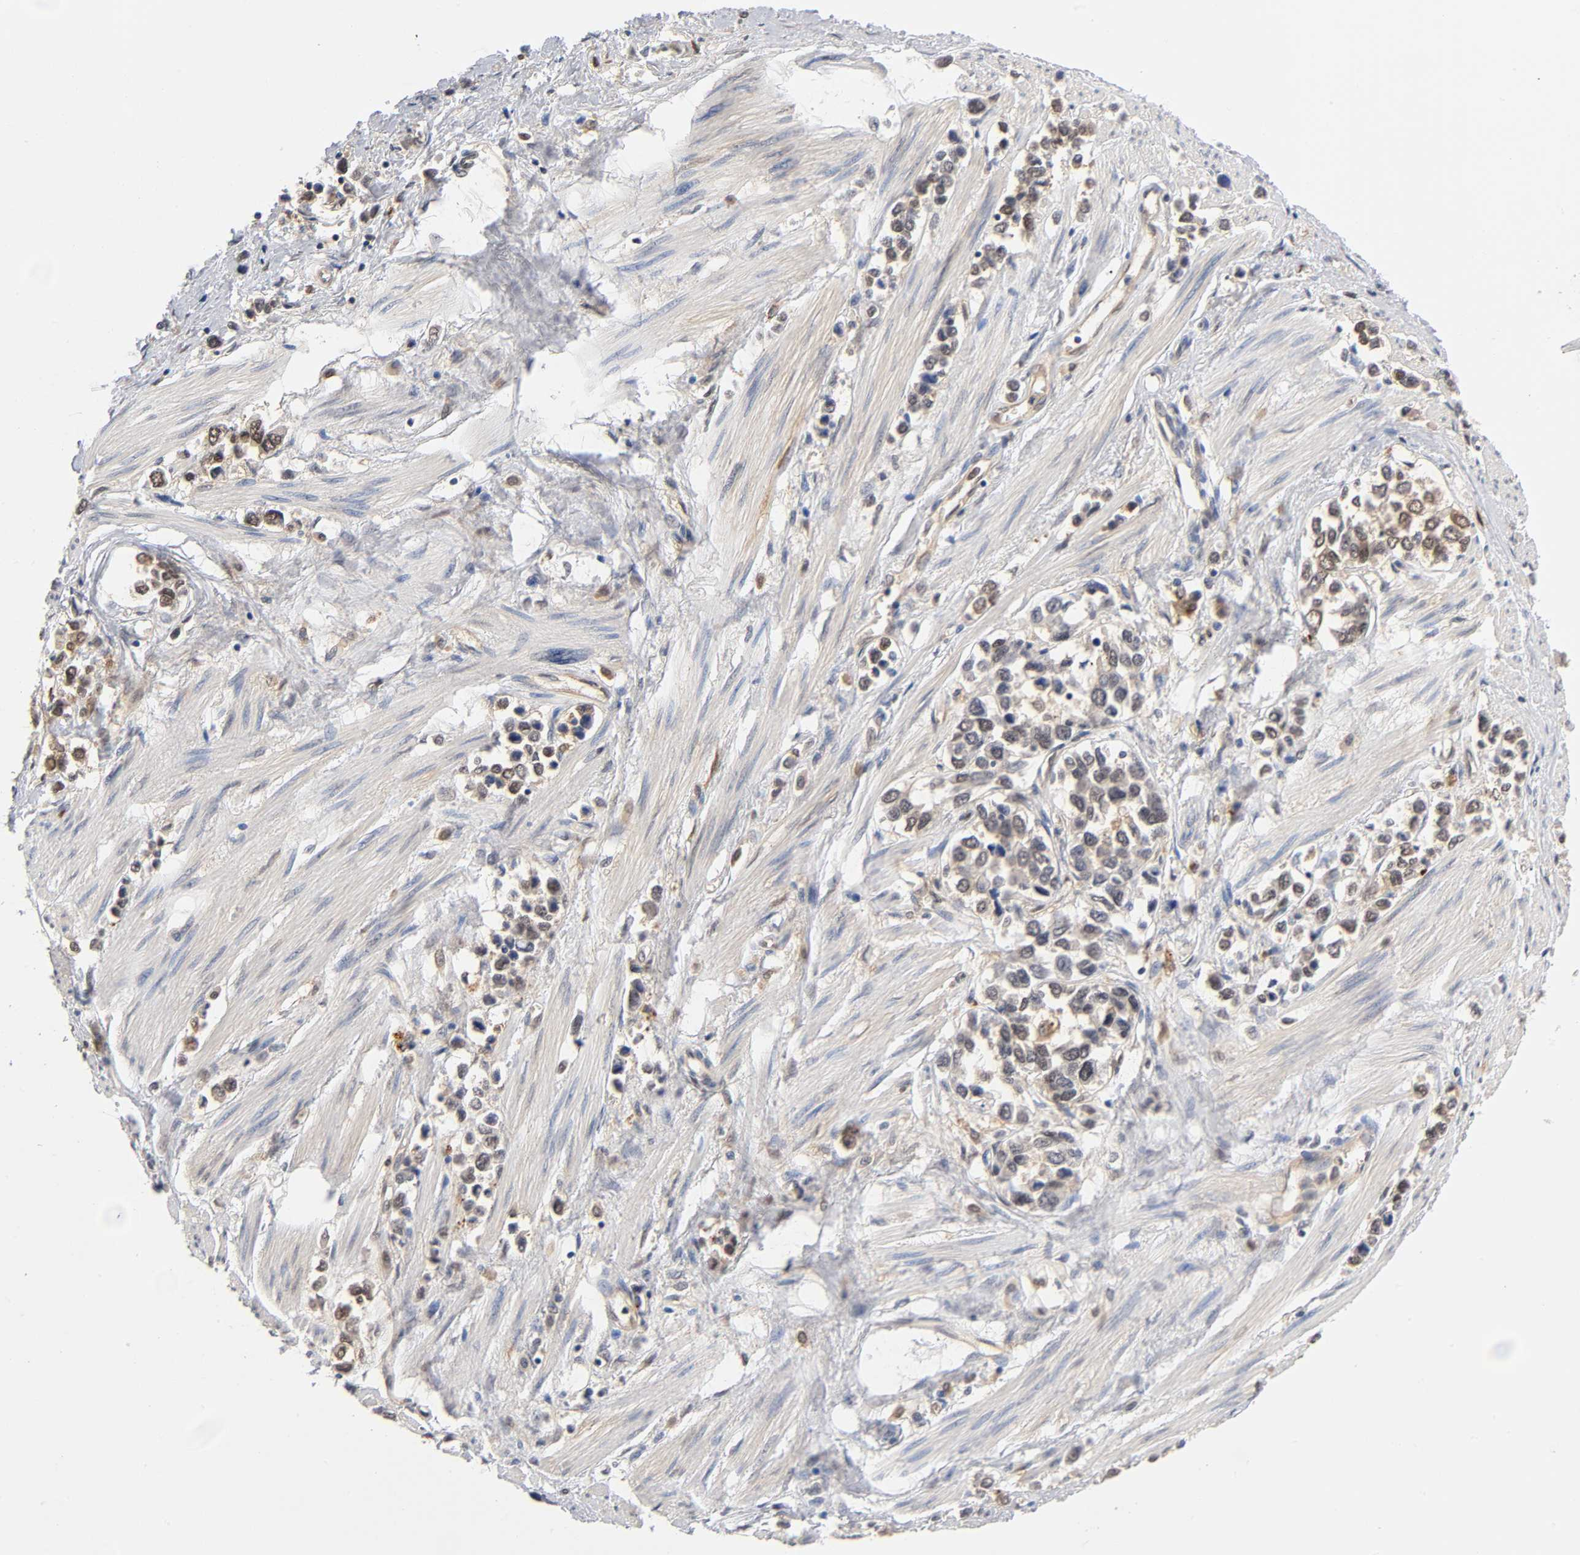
{"staining": {"intensity": "moderate", "quantity": ">75%", "location": "cytoplasmic/membranous"}, "tissue": "stomach cancer", "cell_type": "Tumor cells", "image_type": "cancer", "snomed": [{"axis": "morphology", "description": "Adenocarcinoma, NOS"}, {"axis": "topography", "description": "Stomach, upper"}], "caption": "Protein expression analysis of human stomach cancer (adenocarcinoma) reveals moderate cytoplasmic/membranous staining in approximately >75% of tumor cells.", "gene": "DFFB", "patient": {"sex": "male", "age": 76}}